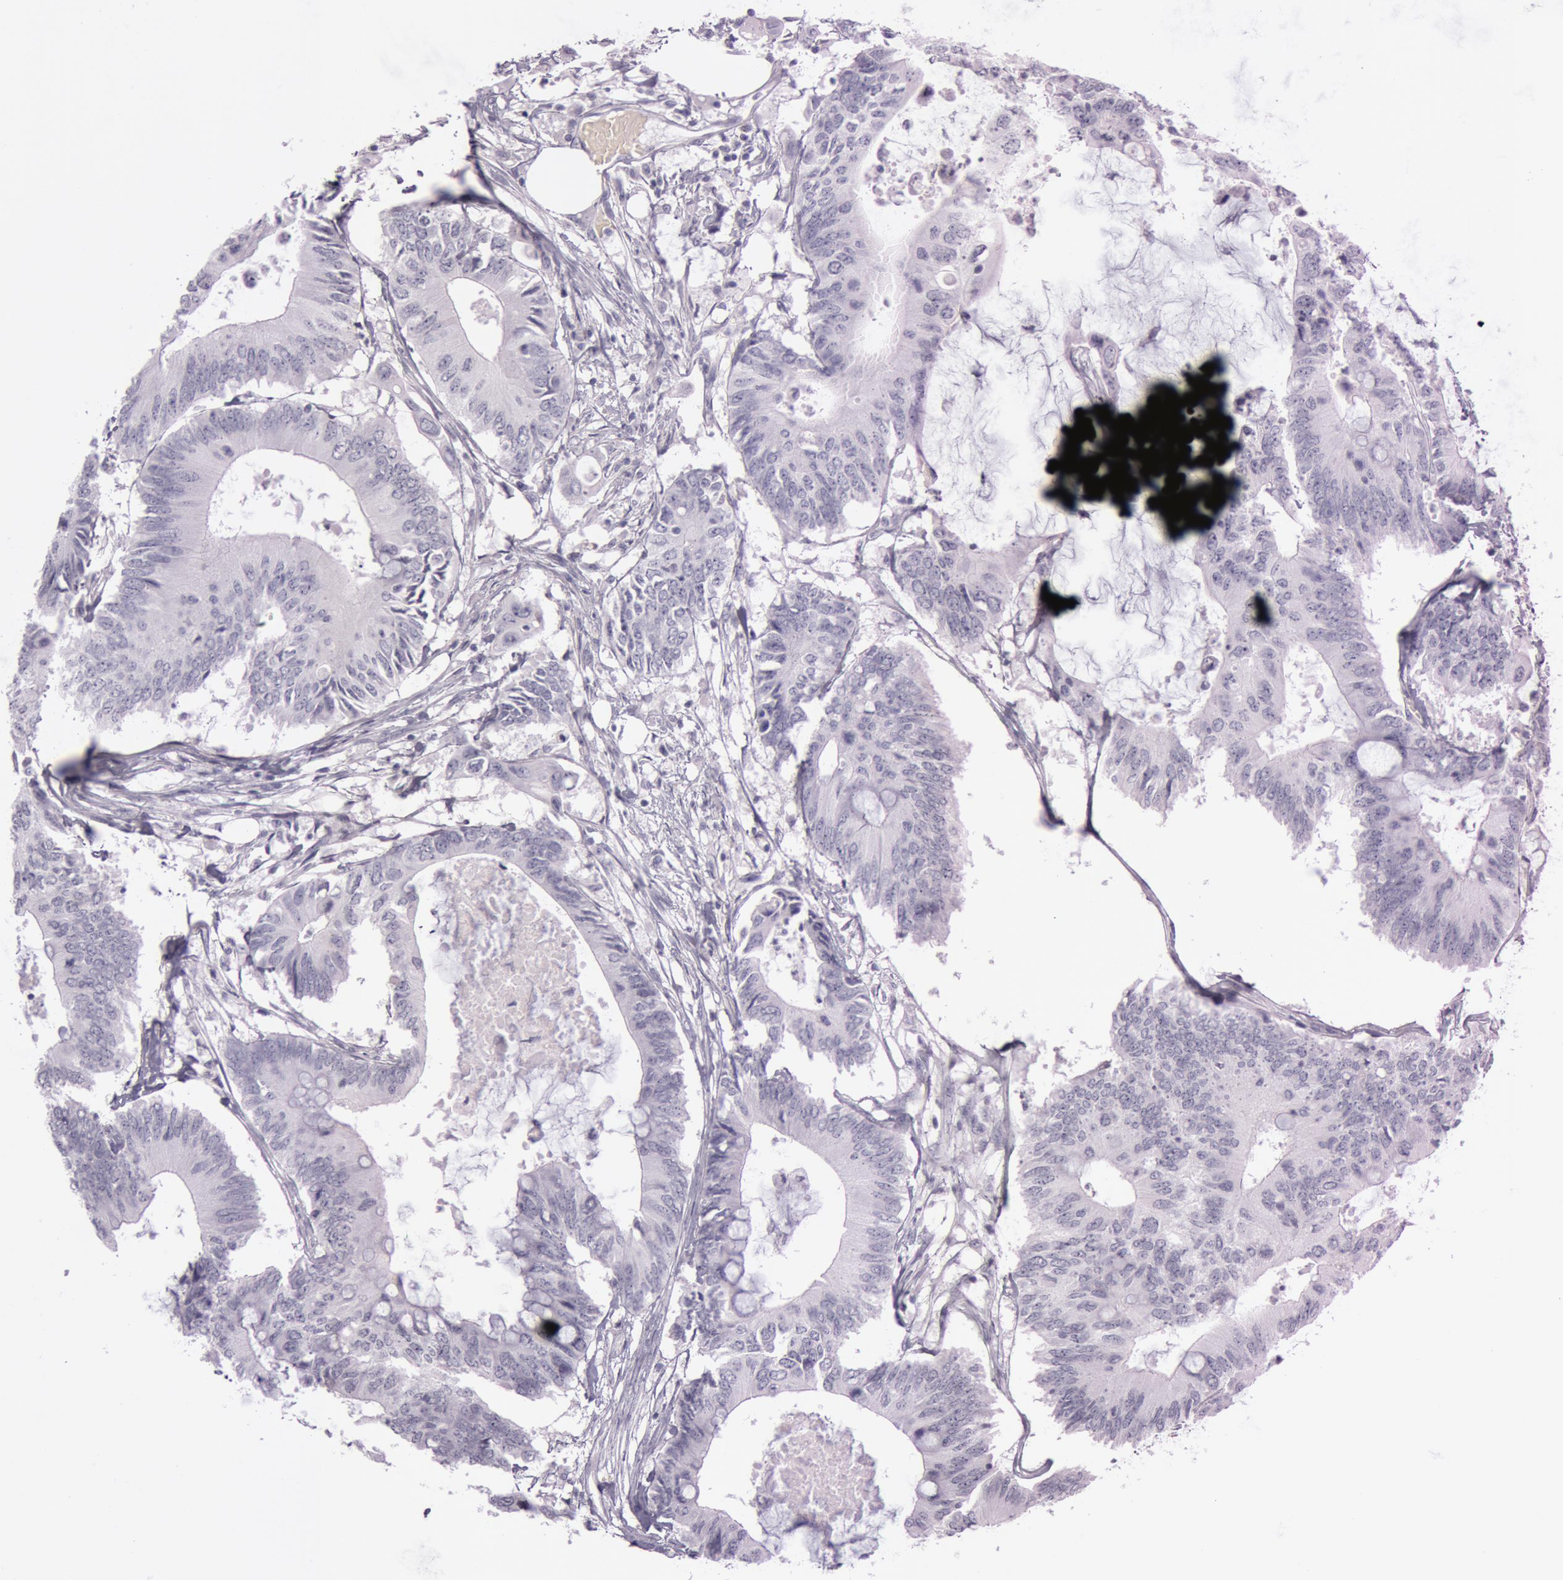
{"staining": {"intensity": "negative", "quantity": "none", "location": "none"}, "tissue": "colorectal cancer", "cell_type": "Tumor cells", "image_type": "cancer", "snomed": [{"axis": "morphology", "description": "Adenocarcinoma, NOS"}, {"axis": "topography", "description": "Colon"}], "caption": "Immunohistochemistry of human adenocarcinoma (colorectal) reveals no expression in tumor cells.", "gene": "S100A7", "patient": {"sex": "male", "age": 71}}